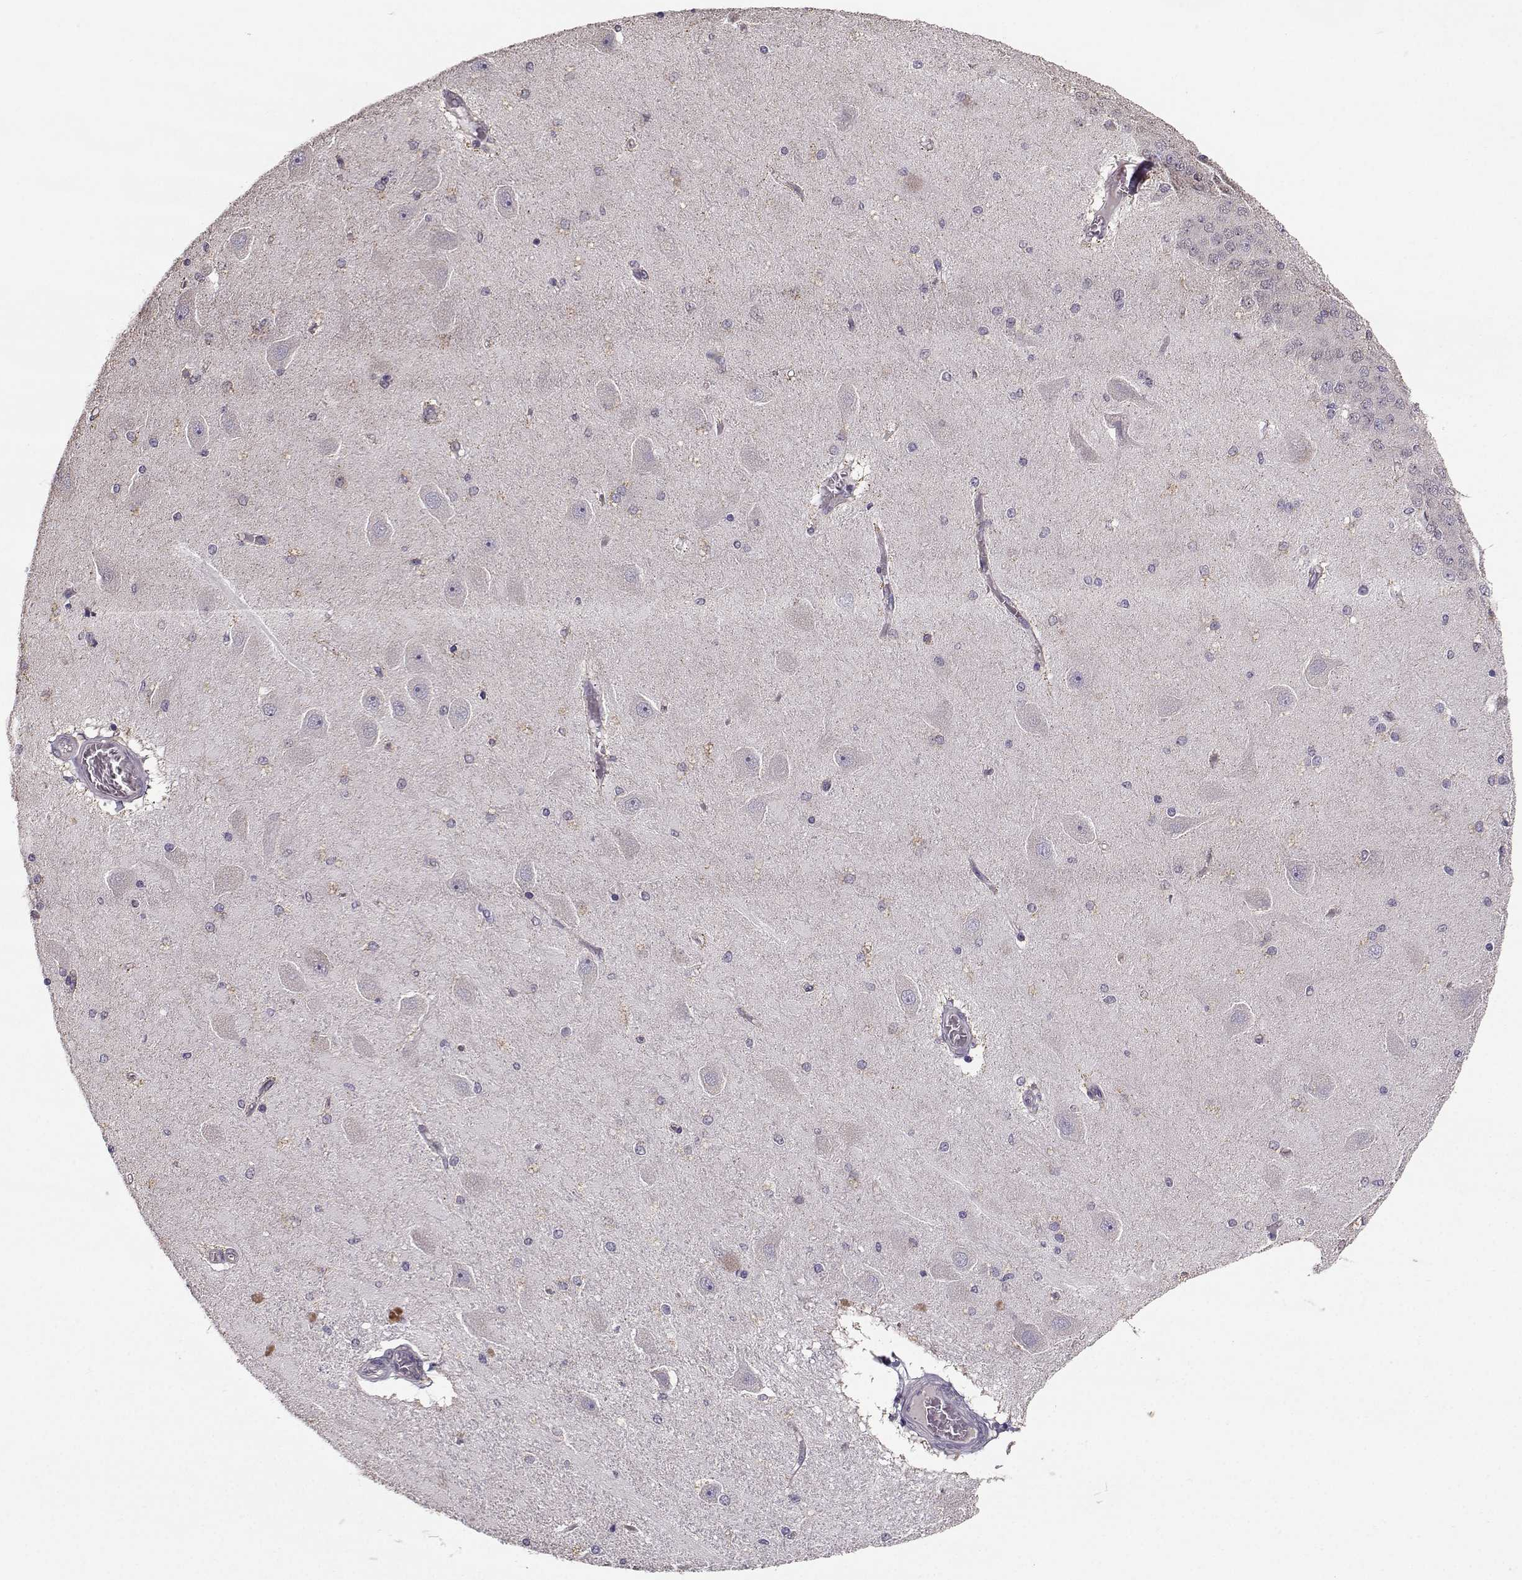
{"staining": {"intensity": "negative", "quantity": "none", "location": "none"}, "tissue": "hippocampus", "cell_type": "Glial cells", "image_type": "normal", "snomed": [{"axis": "morphology", "description": "Normal tissue, NOS"}, {"axis": "topography", "description": "Hippocampus"}], "caption": "The IHC photomicrograph has no significant expression in glial cells of hippocampus.", "gene": "TSPYL5", "patient": {"sex": "female", "age": 54}}